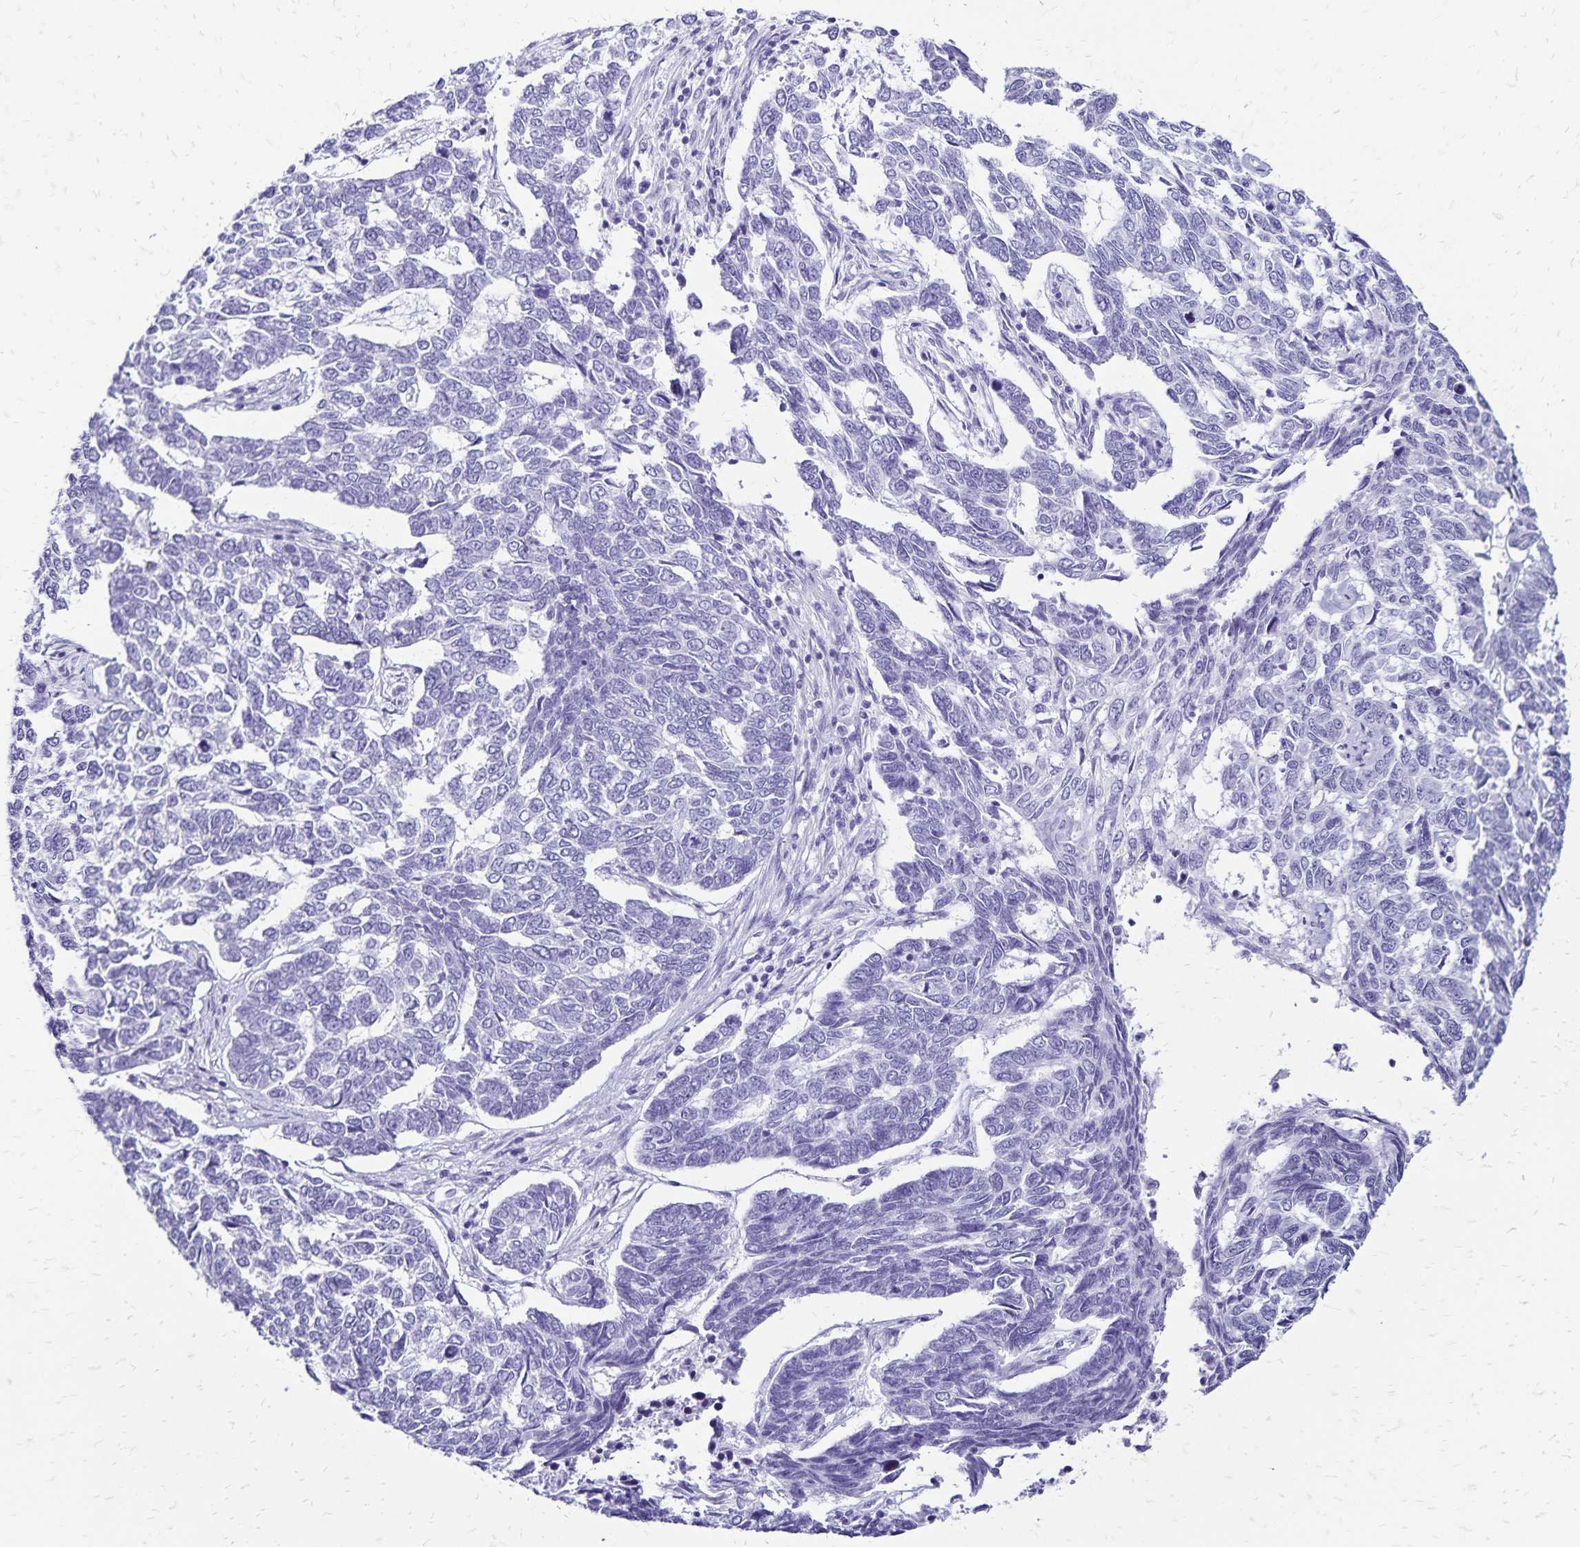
{"staining": {"intensity": "negative", "quantity": "none", "location": "none"}, "tissue": "skin cancer", "cell_type": "Tumor cells", "image_type": "cancer", "snomed": [{"axis": "morphology", "description": "Basal cell carcinoma"}, {"axis": "topography", "description": "Skin"}], "caption": "Photomicrograph shows no significant protein staining in tumor cells of skin cancer.", "gene": "LIN28B", "patient": {"sex": "female", "age": 65}}